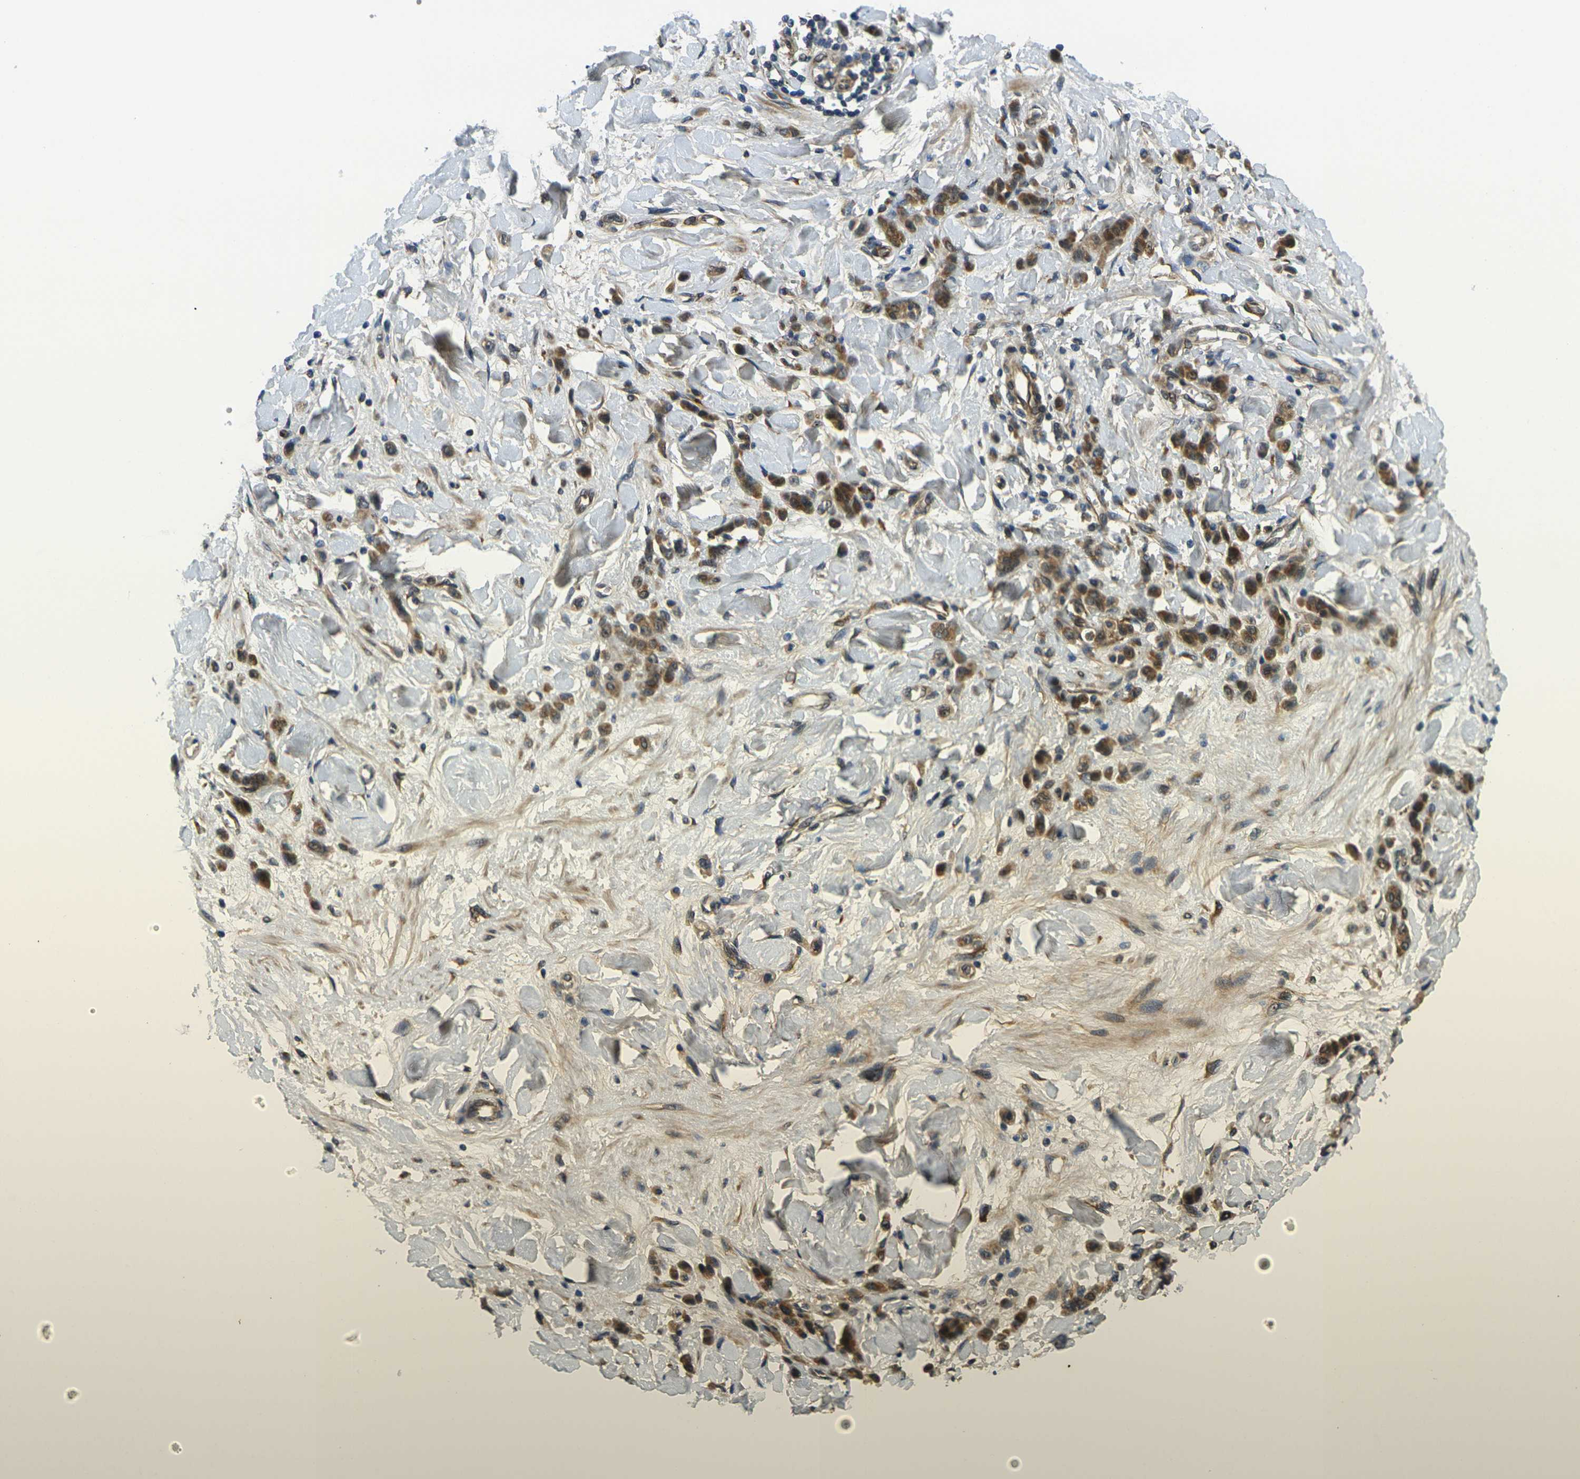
{"staining": {"intensity": "moderate", "quantity": ">75%", "location": "cytoplasmic/membranous"}, "tissue": "stomach cancer", "cell_type": "Tumor cells", "image_type": "cancer", "snomed": [{"axis": "morphology", "description": "Normal tissue, NOS"}, {"axis": "morphology", "description": "Adenocarcinoma, NOS"}, {"axis": "topography", "description": "Stomach"}], "caption": "Human stomach cancer (adenocarcinoma) stained with a protein marker demonstrates moderate staining in tumor cells.", "gene": "FUT11", "patient": {"sex": "male", "age": 82}}